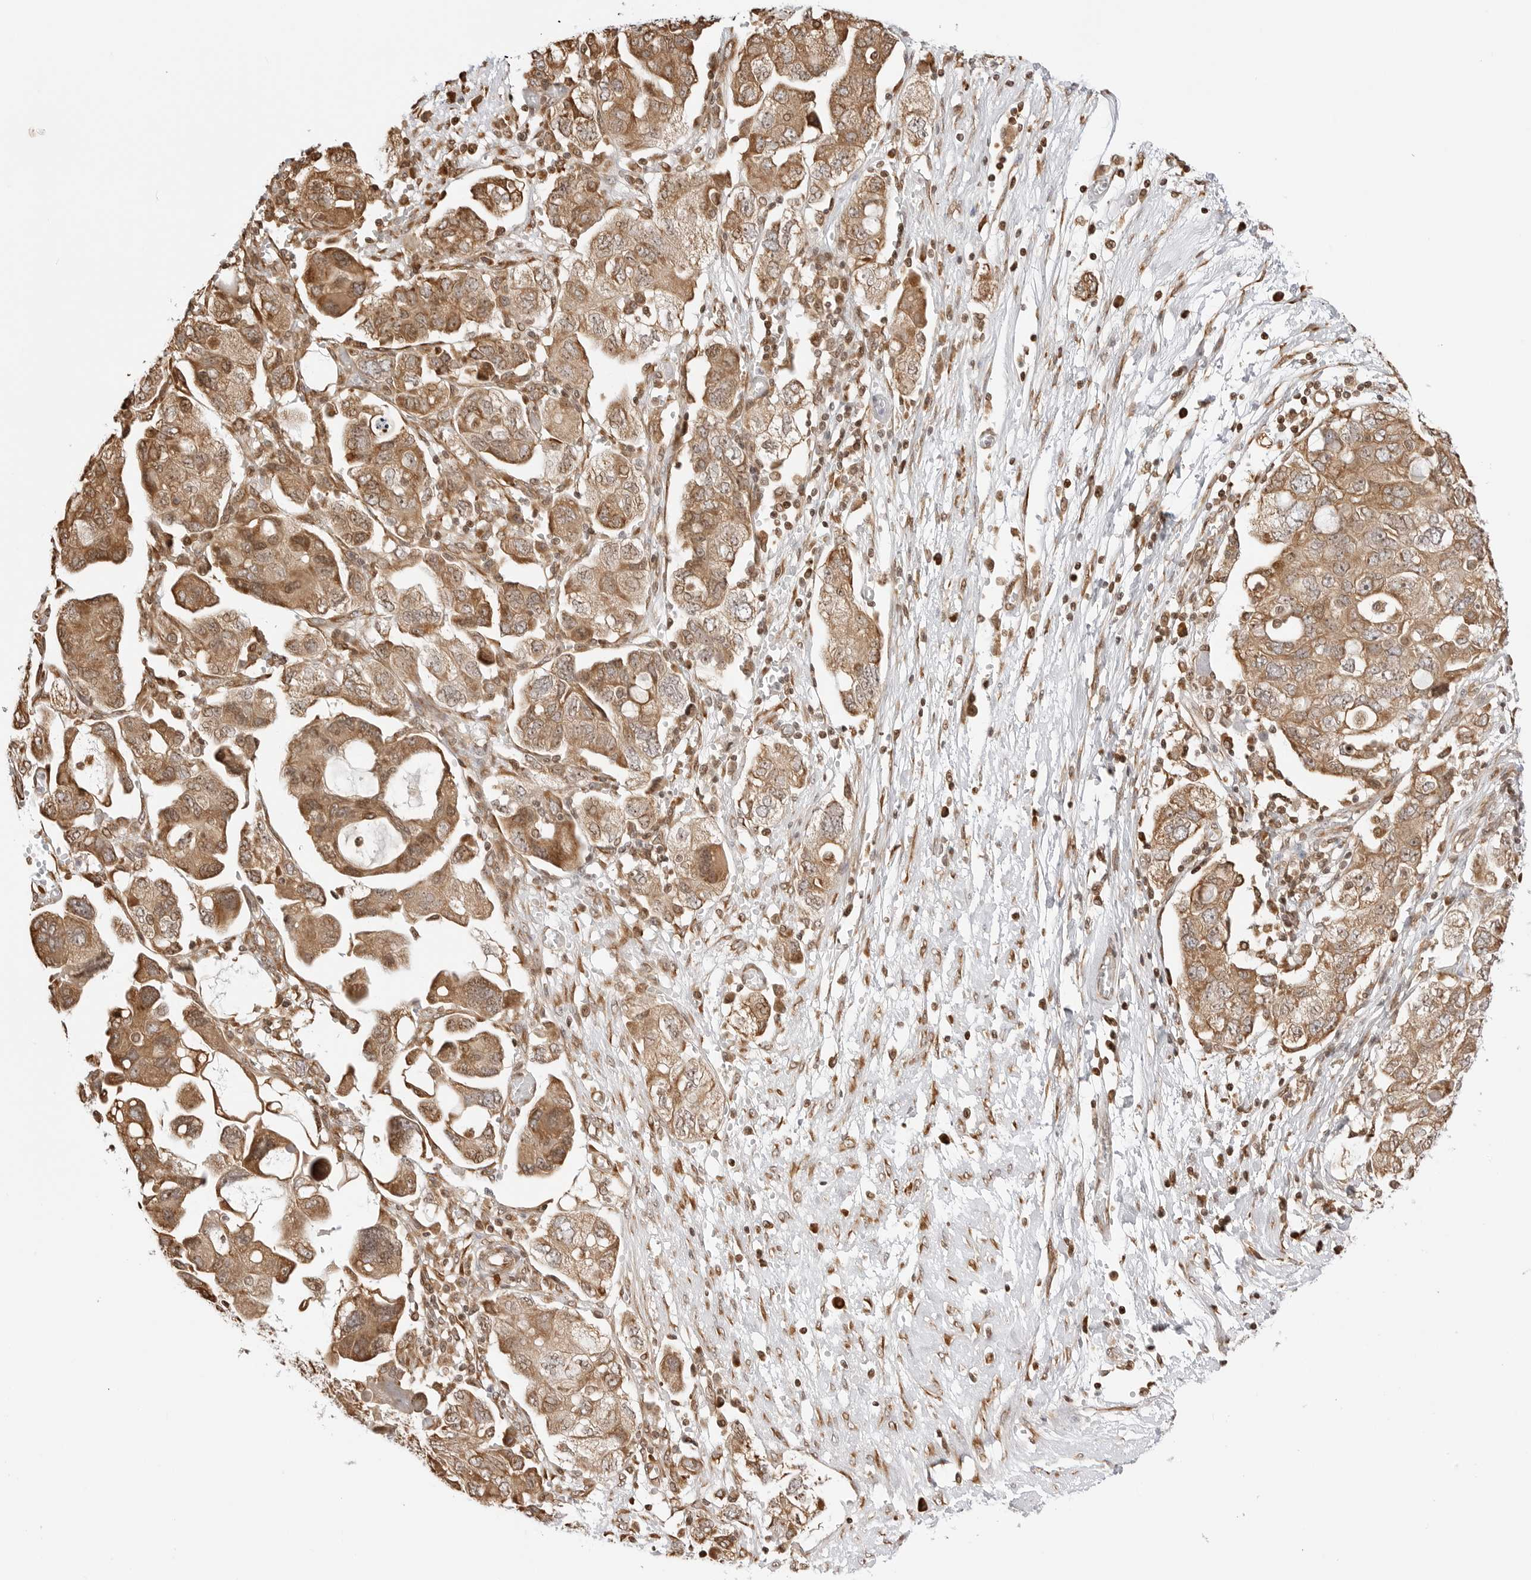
{"staining": {"intensity": "moderate", "quantity": ">75%", "location": "cytoplasmic/membranous"}, "tissue": "ovarian cancer", "cell_type": "Tumor cells", "image_type": "cancer", "snomed": [{"axis": "morphology", "description": "Carcinoma, NOS"}, {"axis": "morphology", "description": "Cystadenocarcinoma, serous, NOS"}, {"axis": "topography", "description": "Ovary"}], "caption": "A brown stain highlights moderate cytoplasmic/membranous staining of a protein in human ovarian carcinoma tumor cells. The staining was performed using DAB (3,3'-diaminobenzidine) to visualize the protein expression in brown, while the nuclei were stained in blue with hematoxylin (Magnification: 20x).", "gene": "FKBP14", "patient": {"sex": "female", "age": 69}}